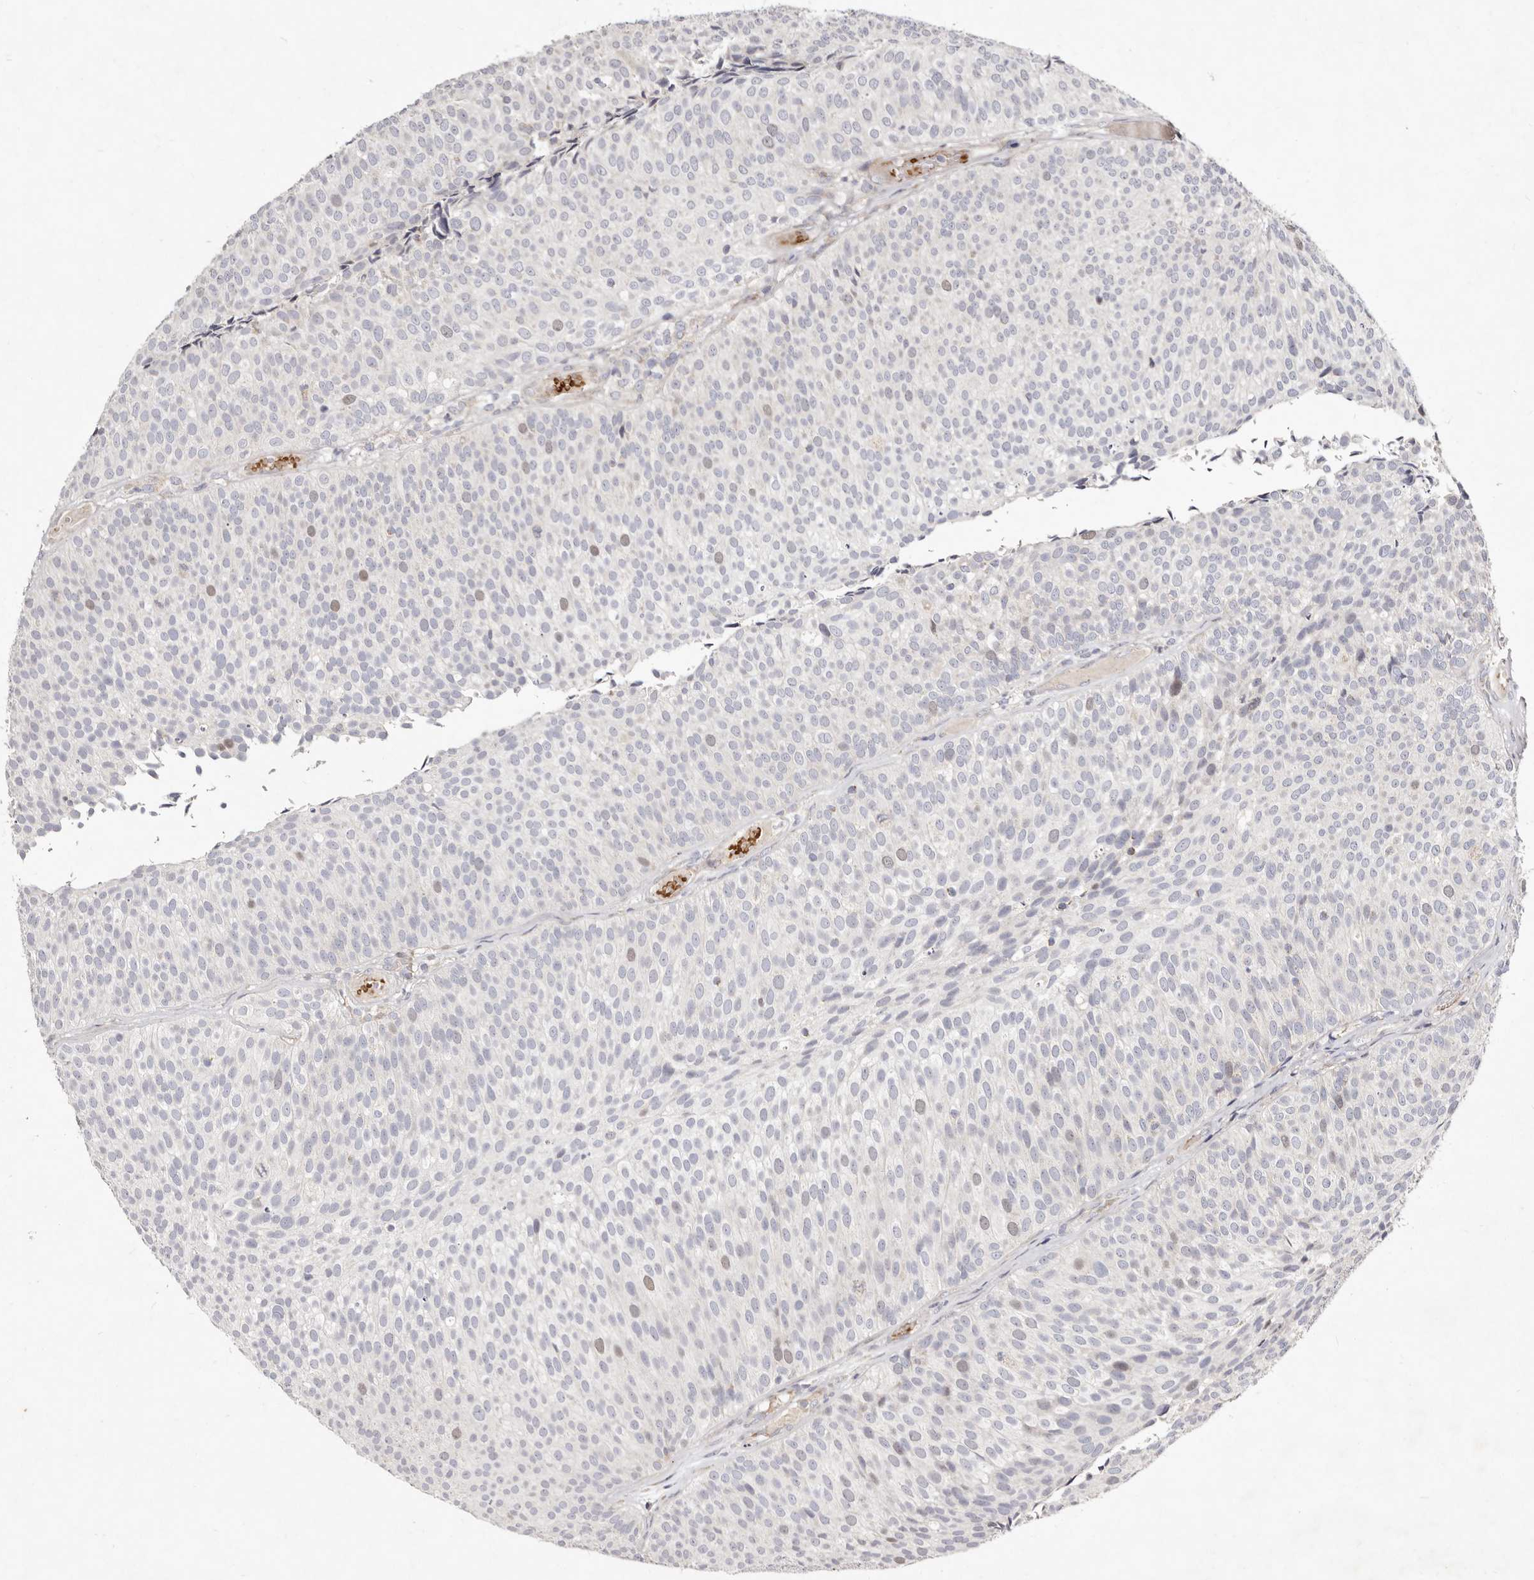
{"staining": {"intensity": "weak", "quantity": "<25%", "location": "nuclear"}, "tissue": "urothelial cancer", "cell_type": "Tumor cells", "image_type": "cancer", "snomed": [{"axis": "morphology", "description": "Urothelial carcinoma, Low grade"}, {"axis": "topography", "description": "Urinary bladder"}], "caption": "An immunohistochemistry (IHC) histopathology image of urothelial cancer is shown. There is no staining in tumor cells of urothelial cancer. (Stains: DAB immunohistochemistry with hematoxylin counter stain, Microscopy: brightfield microscopy at high magnification).", "gene": "SLC25A20", "patient": {"sex": "male", "age": 86}}